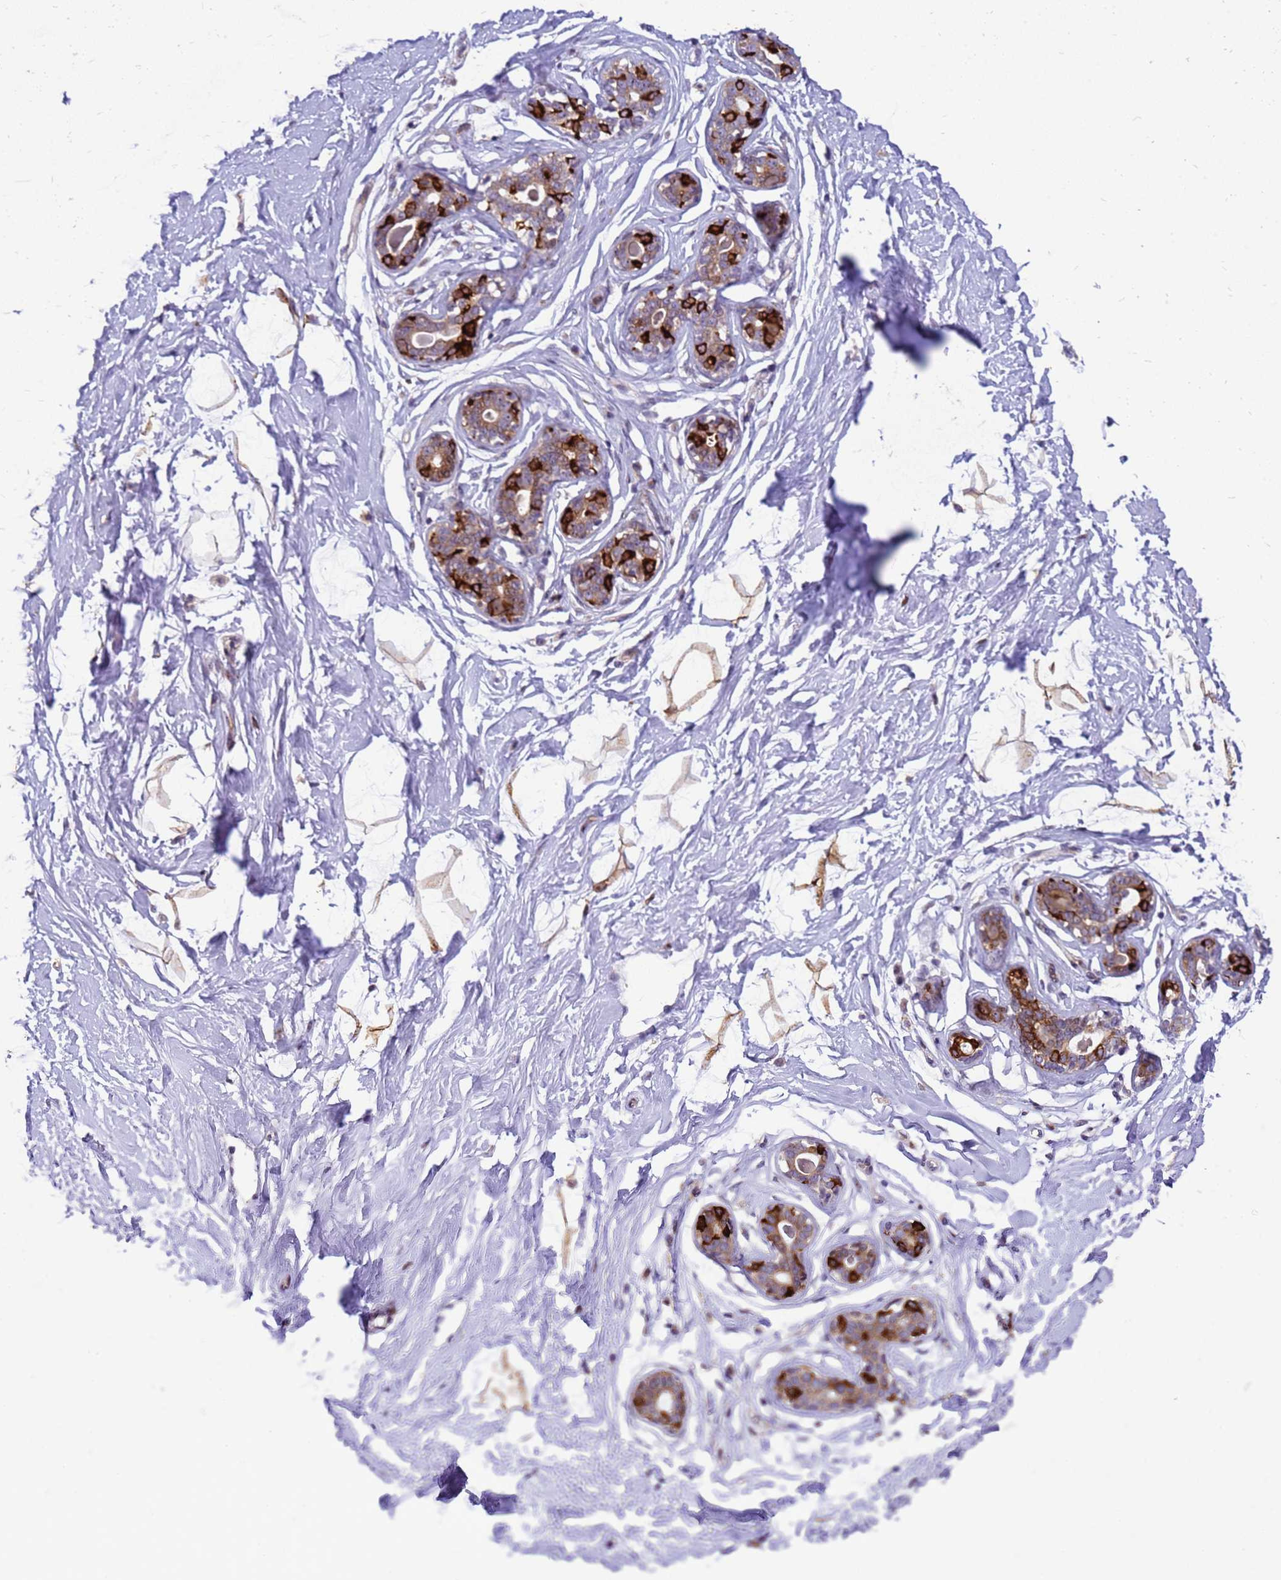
{"staining": {"intensity": "negative", "quantity": "none", "location": "none"}, "tissue": "breast", "cell_type": "Adipocytes", "image_type": "normal", "snomed": [{"axis": "morphology", "description": "Normal tissue, NOS"}, {"axis": "morphology", "description": "Adenoma, NOS"}, {"axis": "topography", "description": "Breast"}], "caption": "Unremarkable breast was stained to show a protein in brown. There is no significant positivity in adipocytes.", "gene": "RSPO1", "patient": {"sex": "female", "age": 23}}